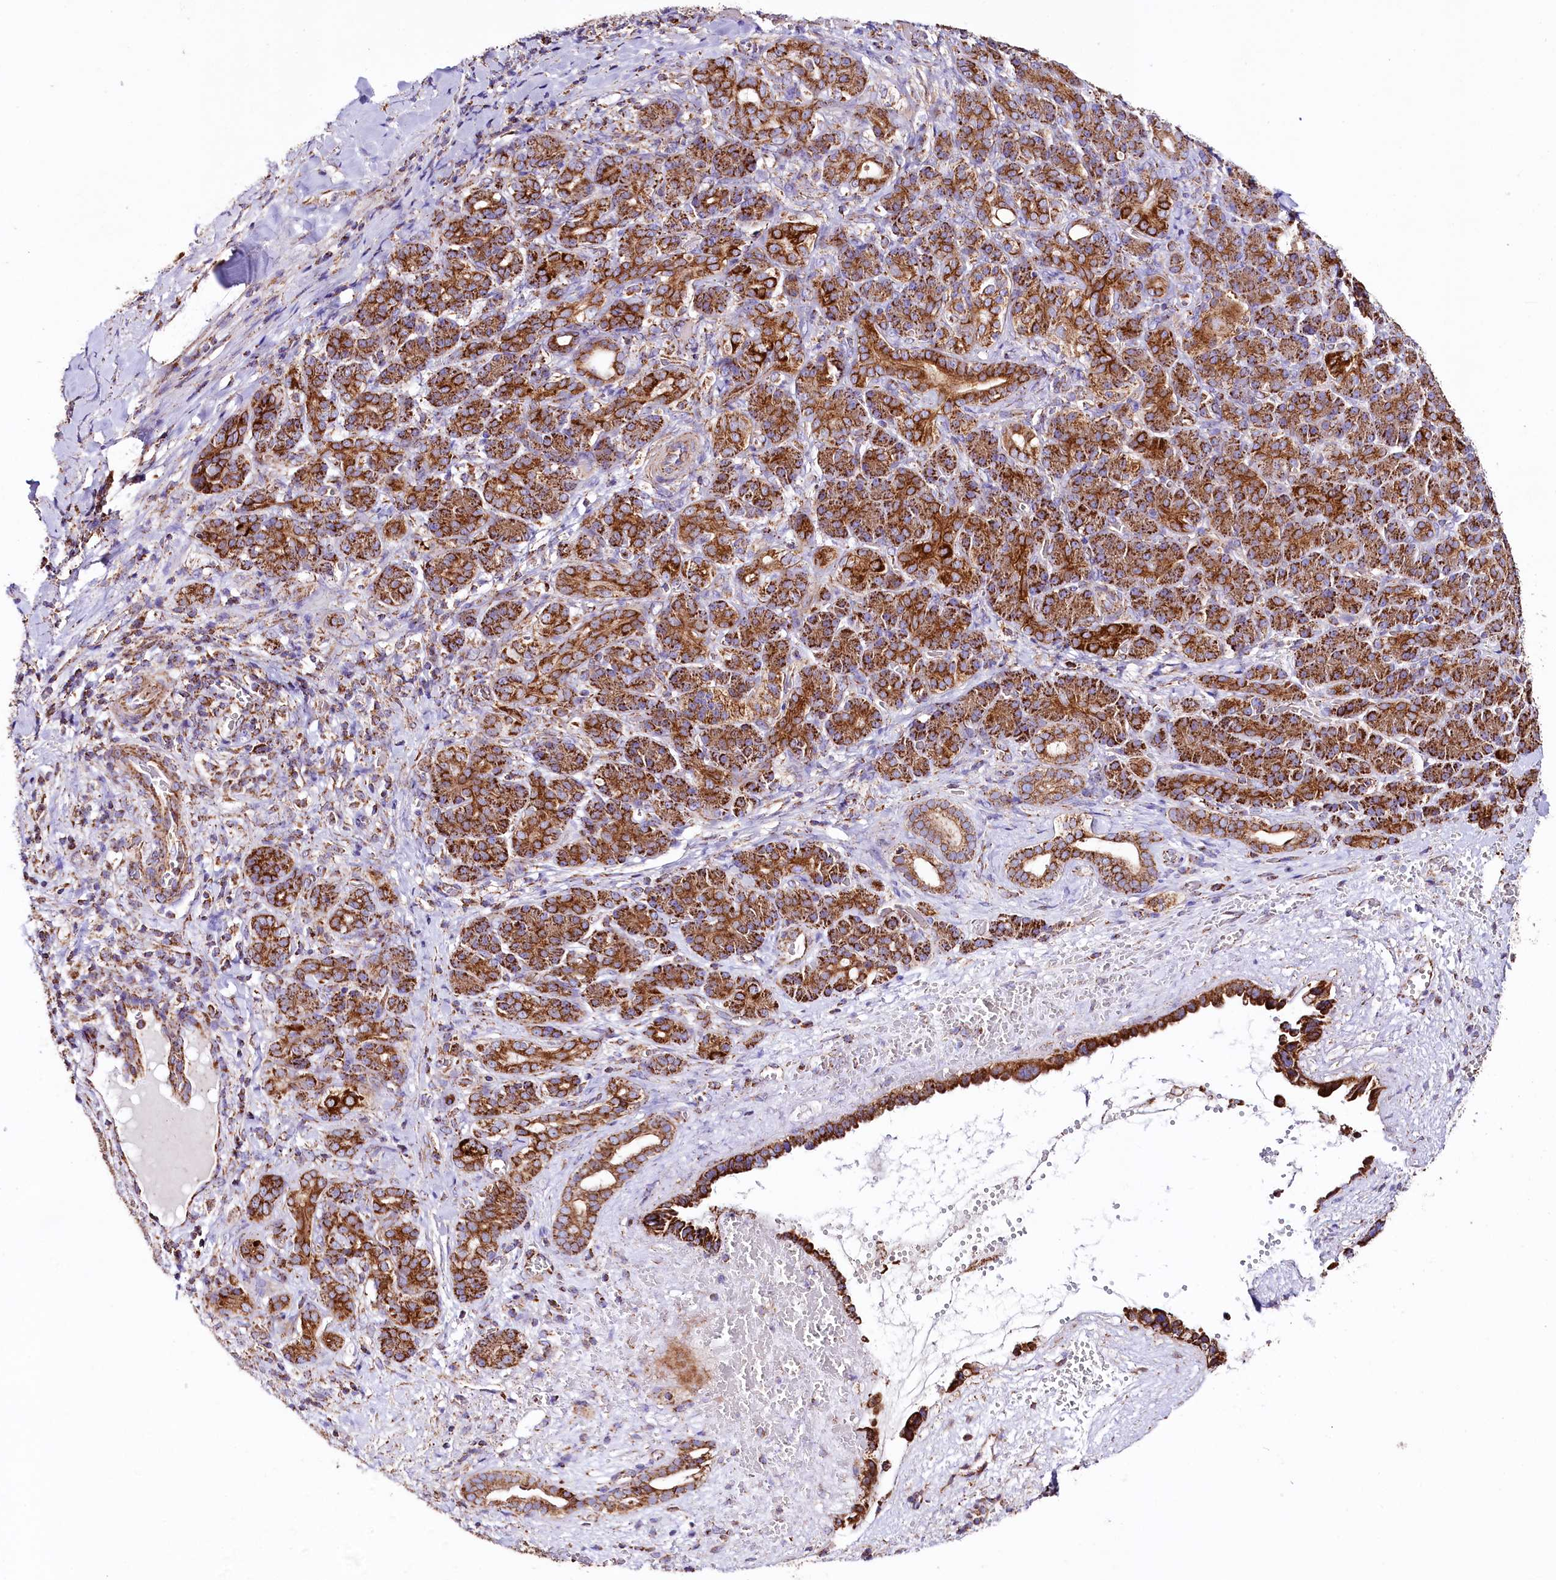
{"staining": {"intensity": "strong", "quantity": ">75%", "location": "cytoplasmic/membranous"}, "tissue": "pancreatic cancer", "cell_type": "Tumor cells", "image_type": "cancer", "snomed": [{"axis": "morphology", "description": "Adenocarcinoma, NOS"}, {"axis": "topography", "description": "Pancreas"}], "caption": "The histopathology image demonstrates staining of pancreatic adenocarcinoma, revealing strong cytoplasmic/membranous protein expression (brown color) within tumor cells.", "gene": "APLP2", "patient": {"sex": "male", "age": 59}}